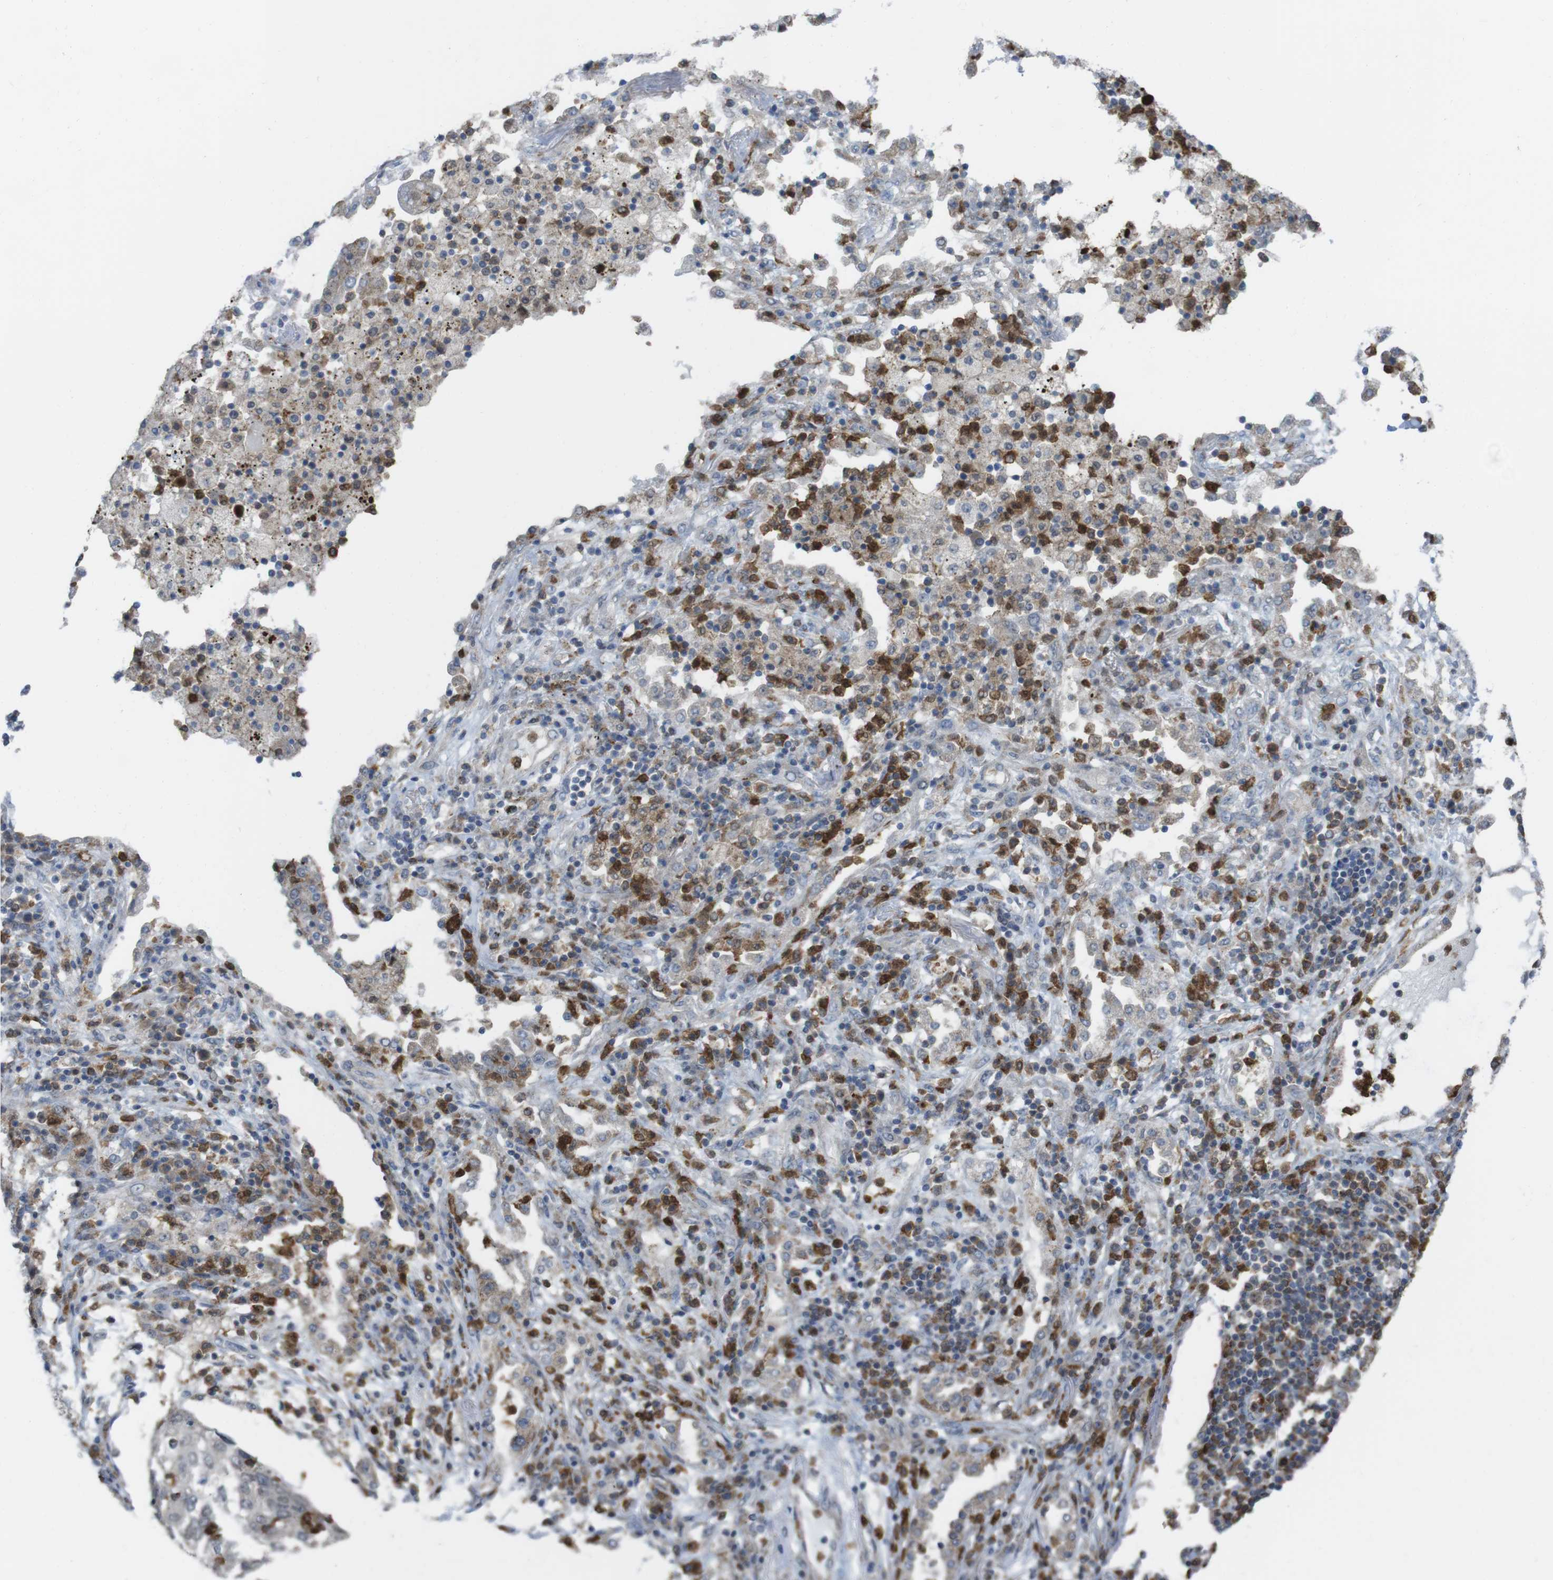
{"staining": {"intensity": "negative", "quantity": "none", "location": "none"}, "tissue": "lung cancer", "cell_type": "Tumor cells", "image_type": "cancer", "snomed": [{"axis": "morphology", "description": "Squamous cell carcinoma, NOS"}, {"axis": "topography", "description": "Lung"}], "caption": "A high-resolution photomicrograph shows immunohistochemistry (IHC) staining of lung cancer, which exhibits no significant staining in tumor cells.", "gene": "PRKCD", "patient": {"sex": "female", "age": 63}}